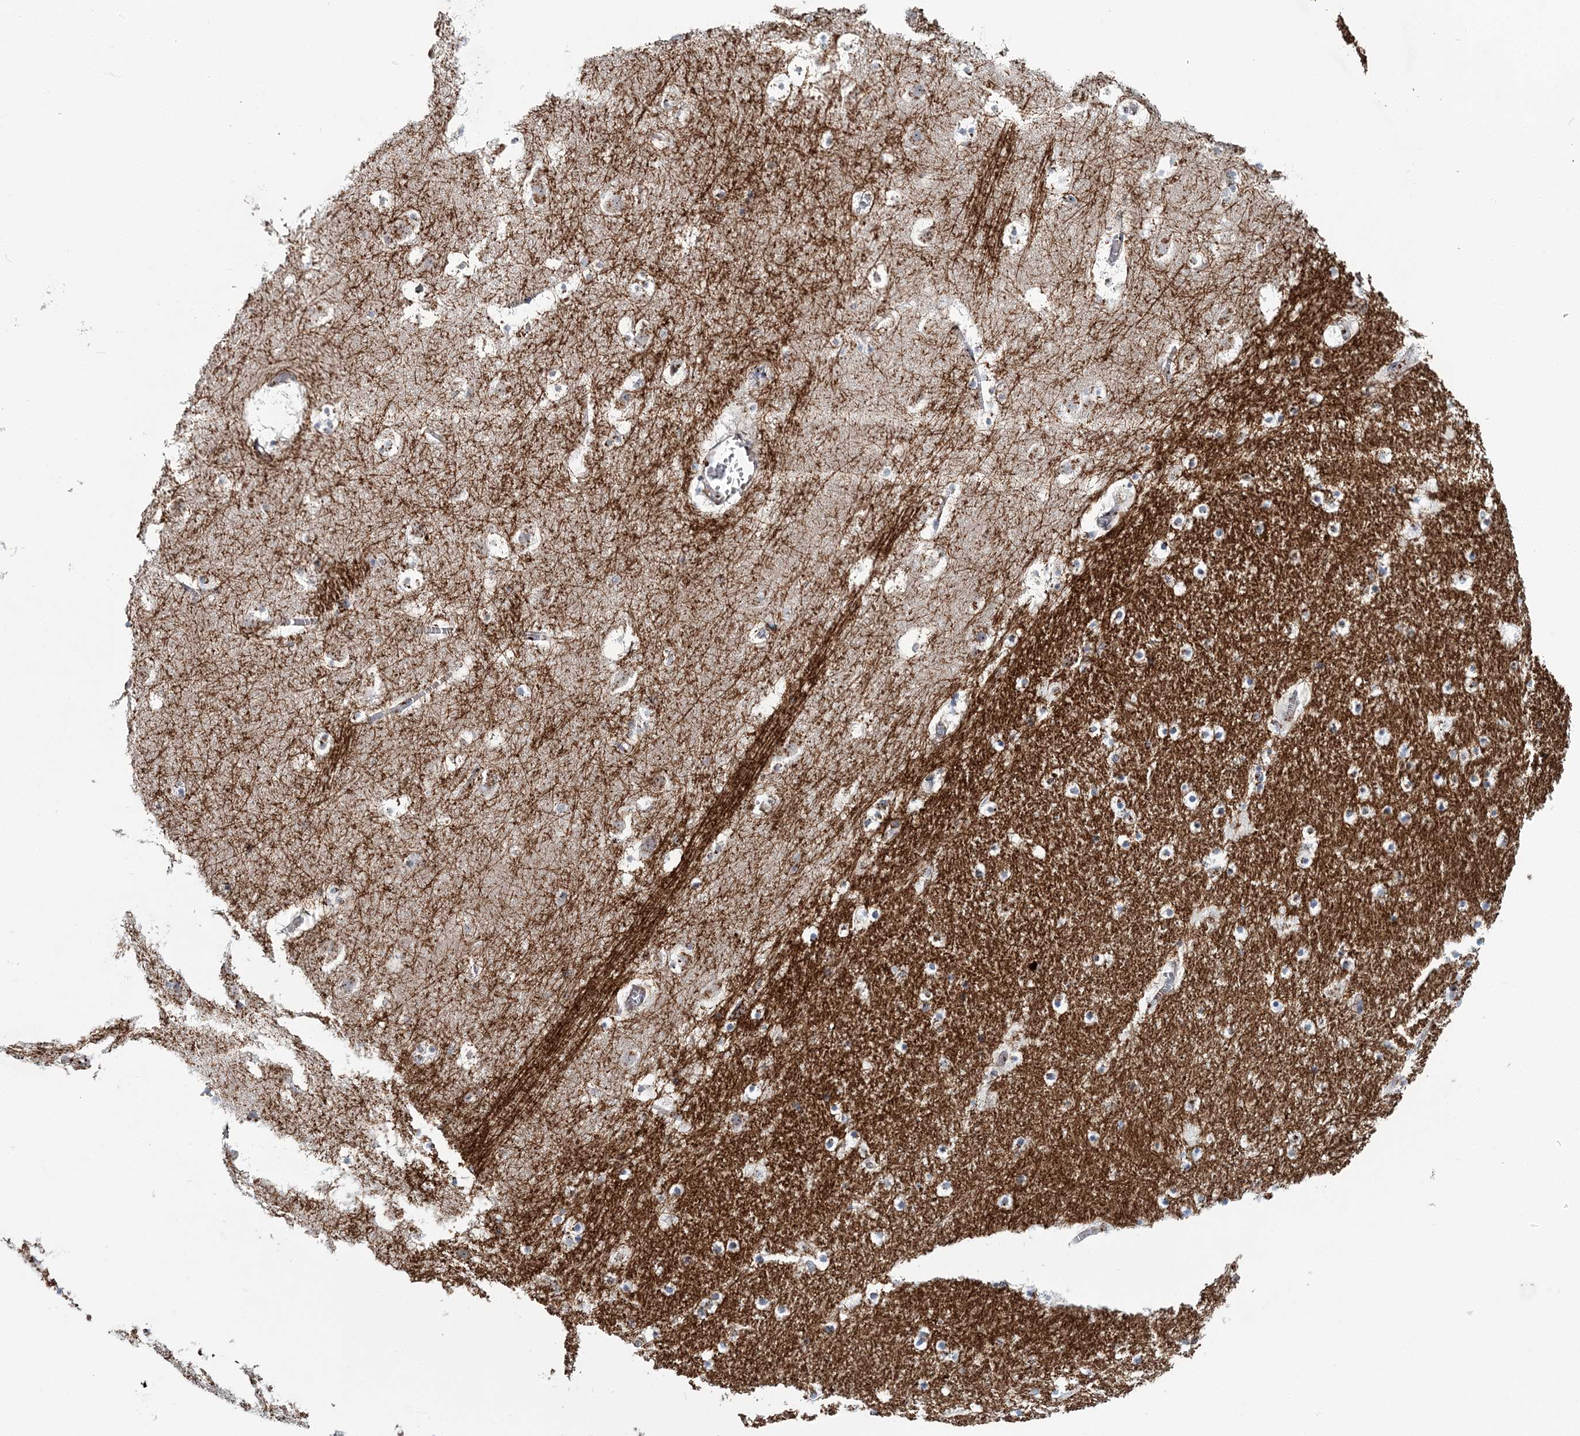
{"staining": {"intensity": "moderate", "quantity": "<25%", "location": "cytoplasmic/membranous"}, "tissue": "caudate", "cell_type": "Glial cells", "image_type": "normal", "snomed": [{"axis": "morphology", "description": "Normal tissue, NOS"}, {"axis": "topography", "description": "Lateral ventricle wall"}], "caption": "Normal caudate exhibits moderate cytoplasmic/membranous staining in approximately <25% of glial cells.", "gene": "MAN1A2", "patient": {"sex": "male", "age": 45}}